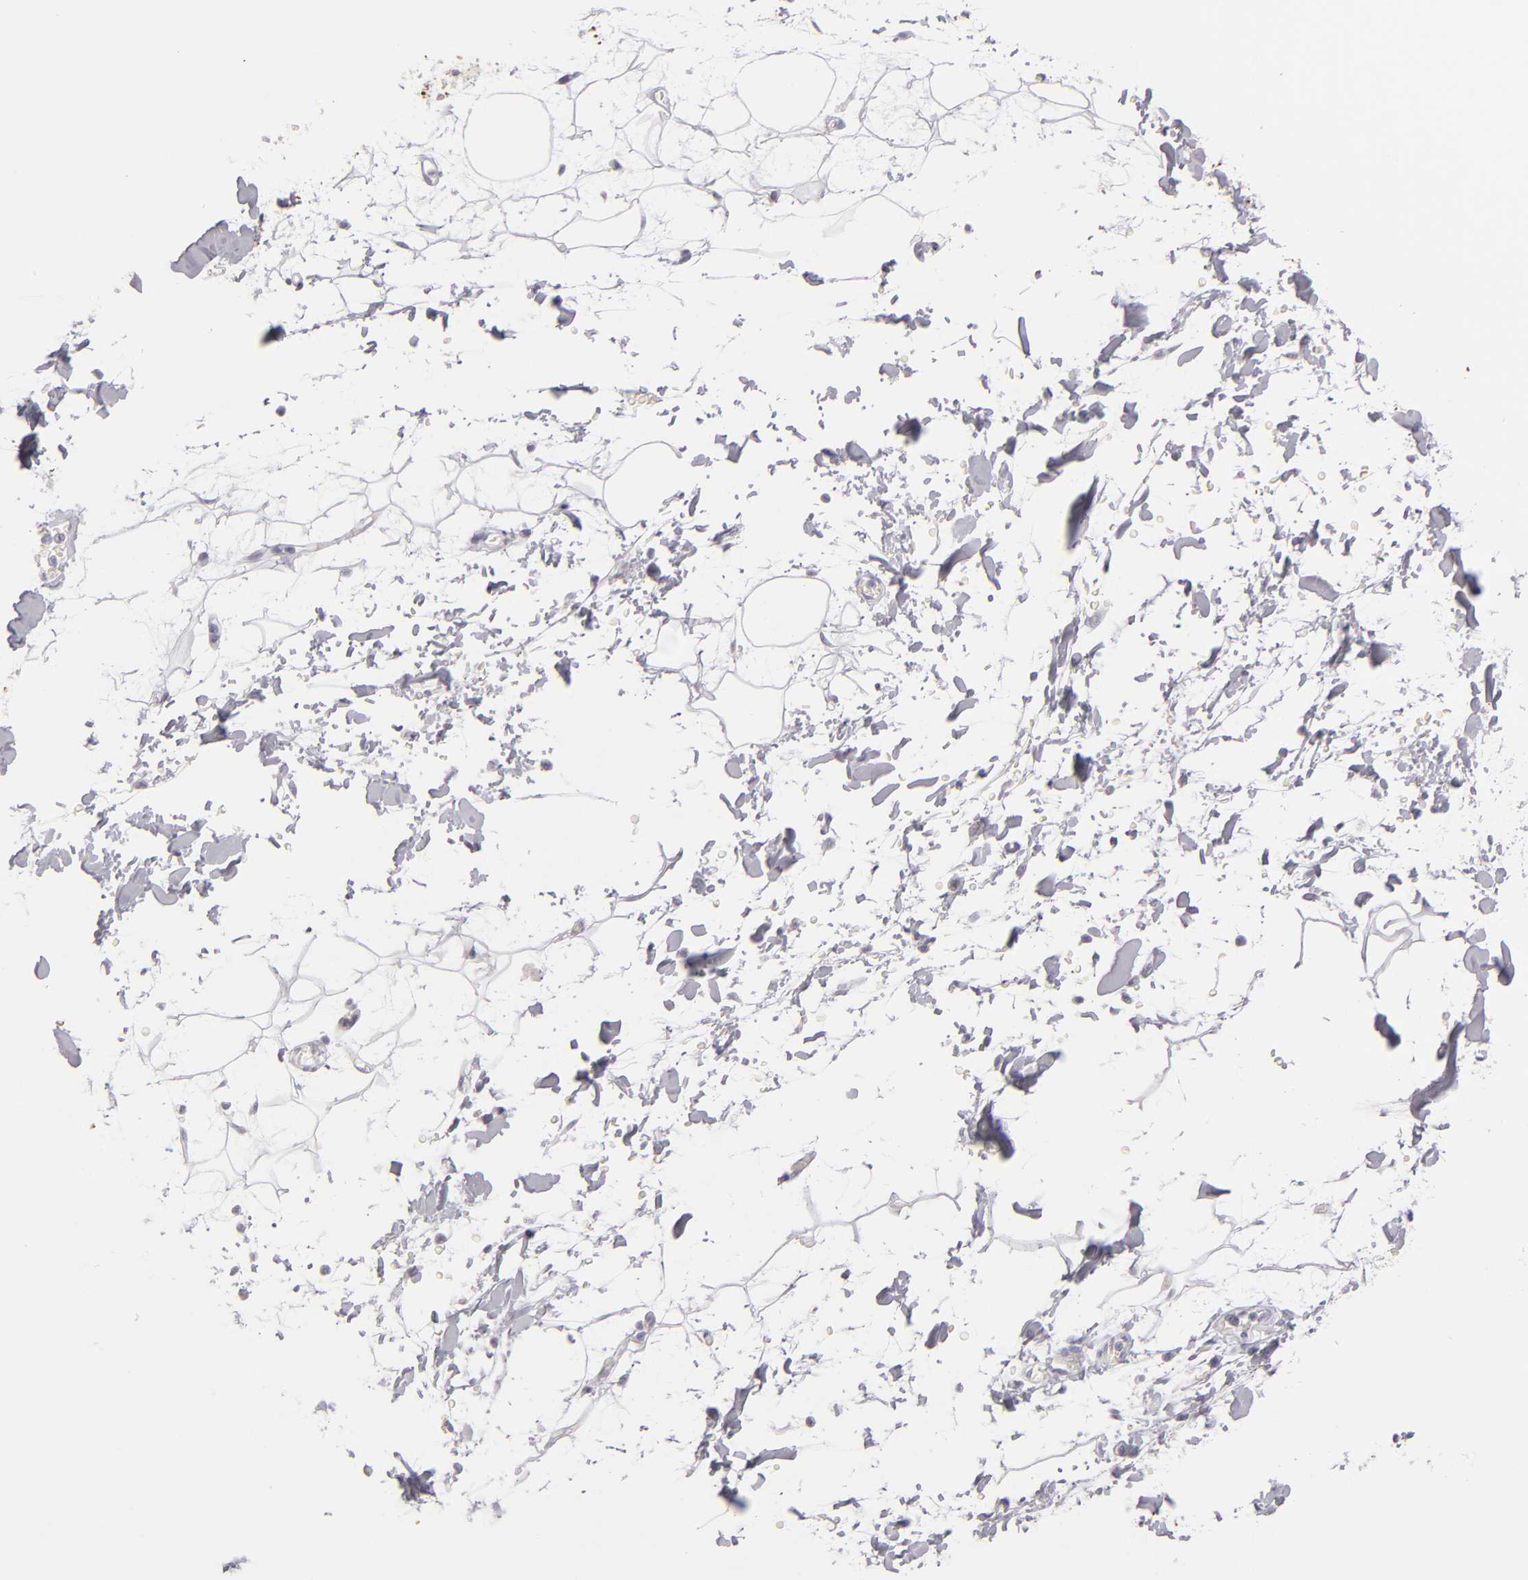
{"staining": {"intensity": "negative", "quantity": "none", "location": "none"}, "tissue": "adipose tissue", "cell_type": "Adipocytes", "image_type": "normal", "snomed": [{"axis": "morphology", "description": "Normal tissue, NOS"}, {"axis": "topography", "description": "Soft tissue"}], "caption": "The immunohistochemistry histopathology image has no significant staining in adipocytes of adipose tissue. Nuclei are stained in blue.", "gene": "TNNC1", "patient": {"sex": "male", "age": 72}}